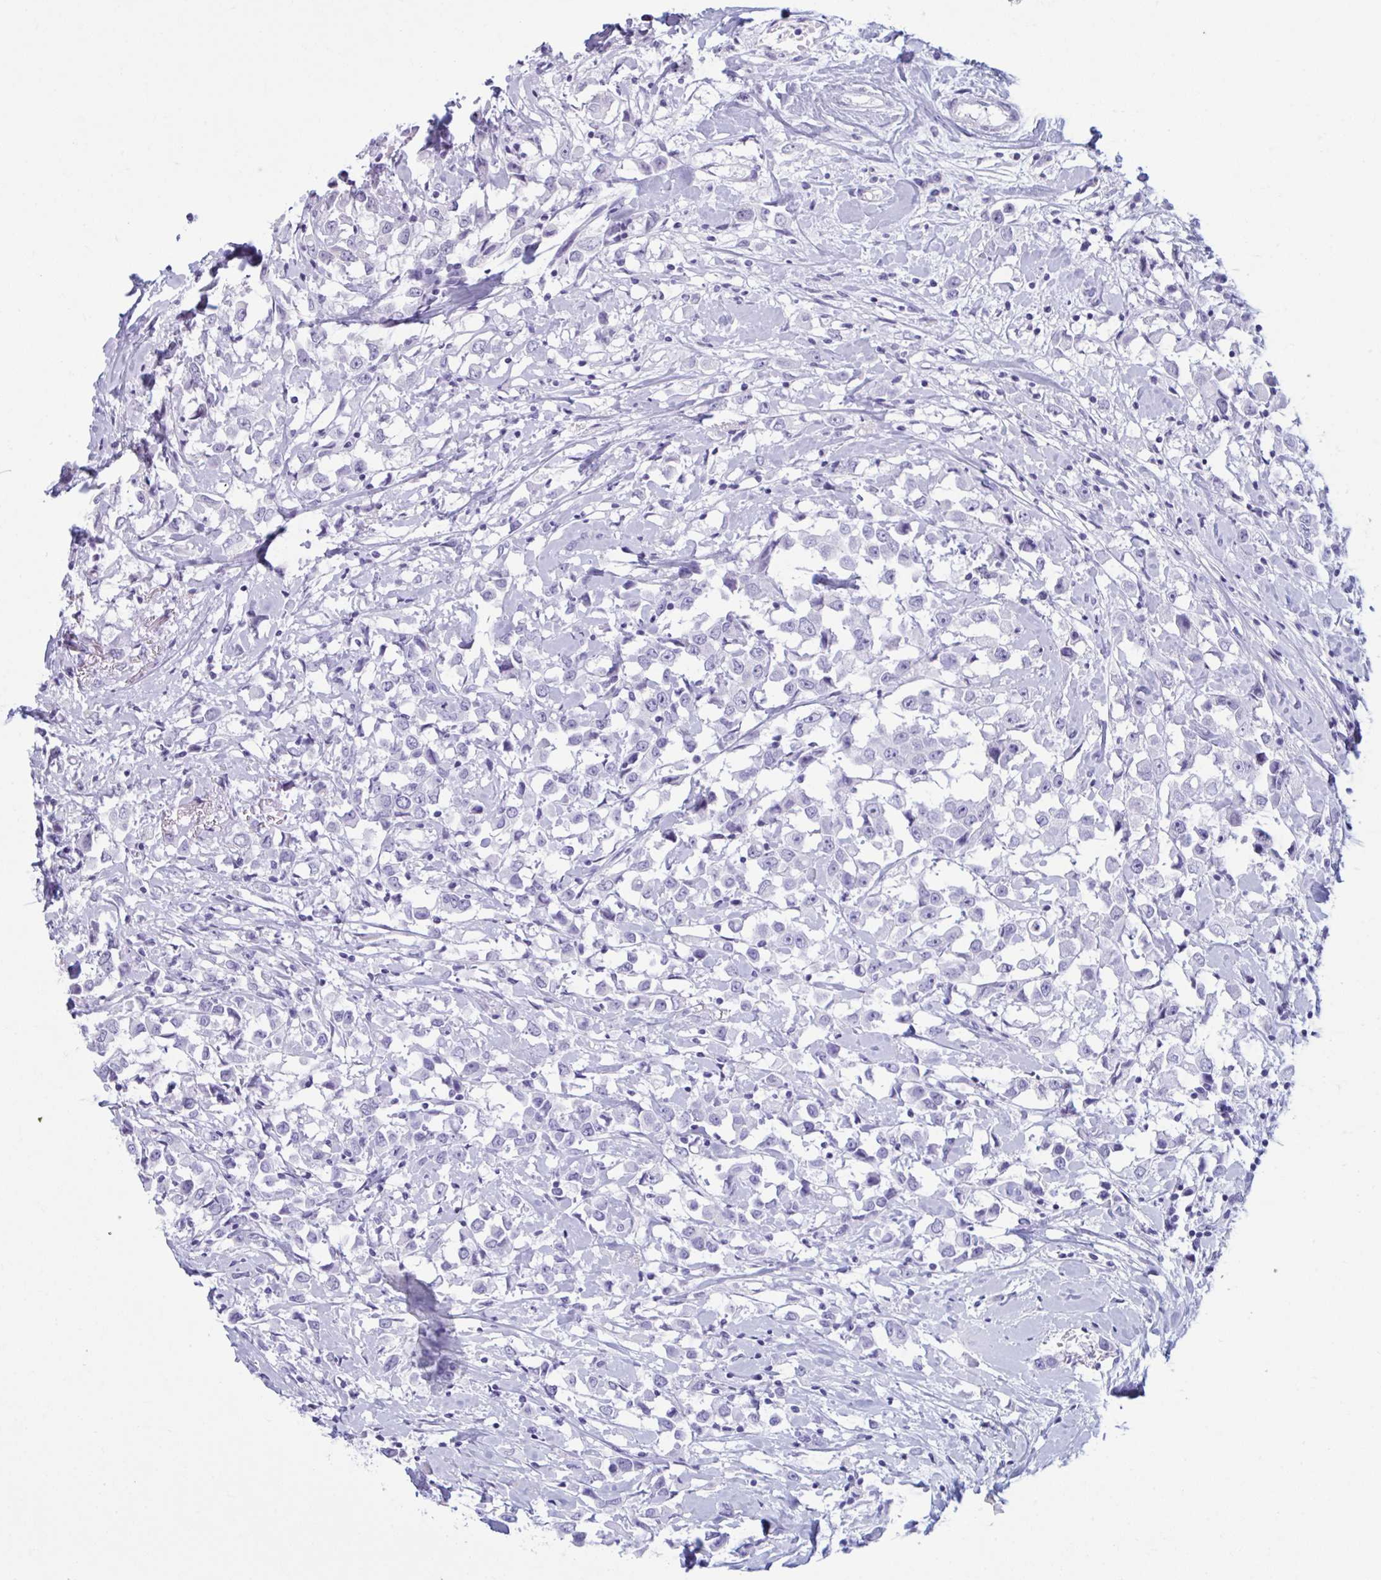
{"staining": {"intensity": "negative", "quantity": "none", "location": "none"}, "tissue": "breast cancer", "cell_type": "Tumor cells", "image_type": "cancer", "snomed": [{"axis": "morphology", "description": "Duct carcinoma"}, {"axis": "topography", "description": "Breast"}], "caption": "IHC of breast invasive ductal carcinoma displays no staining in tumor cells.", "gene": "TBC1D4", "patient": {"sex": "female", "age": 61}}